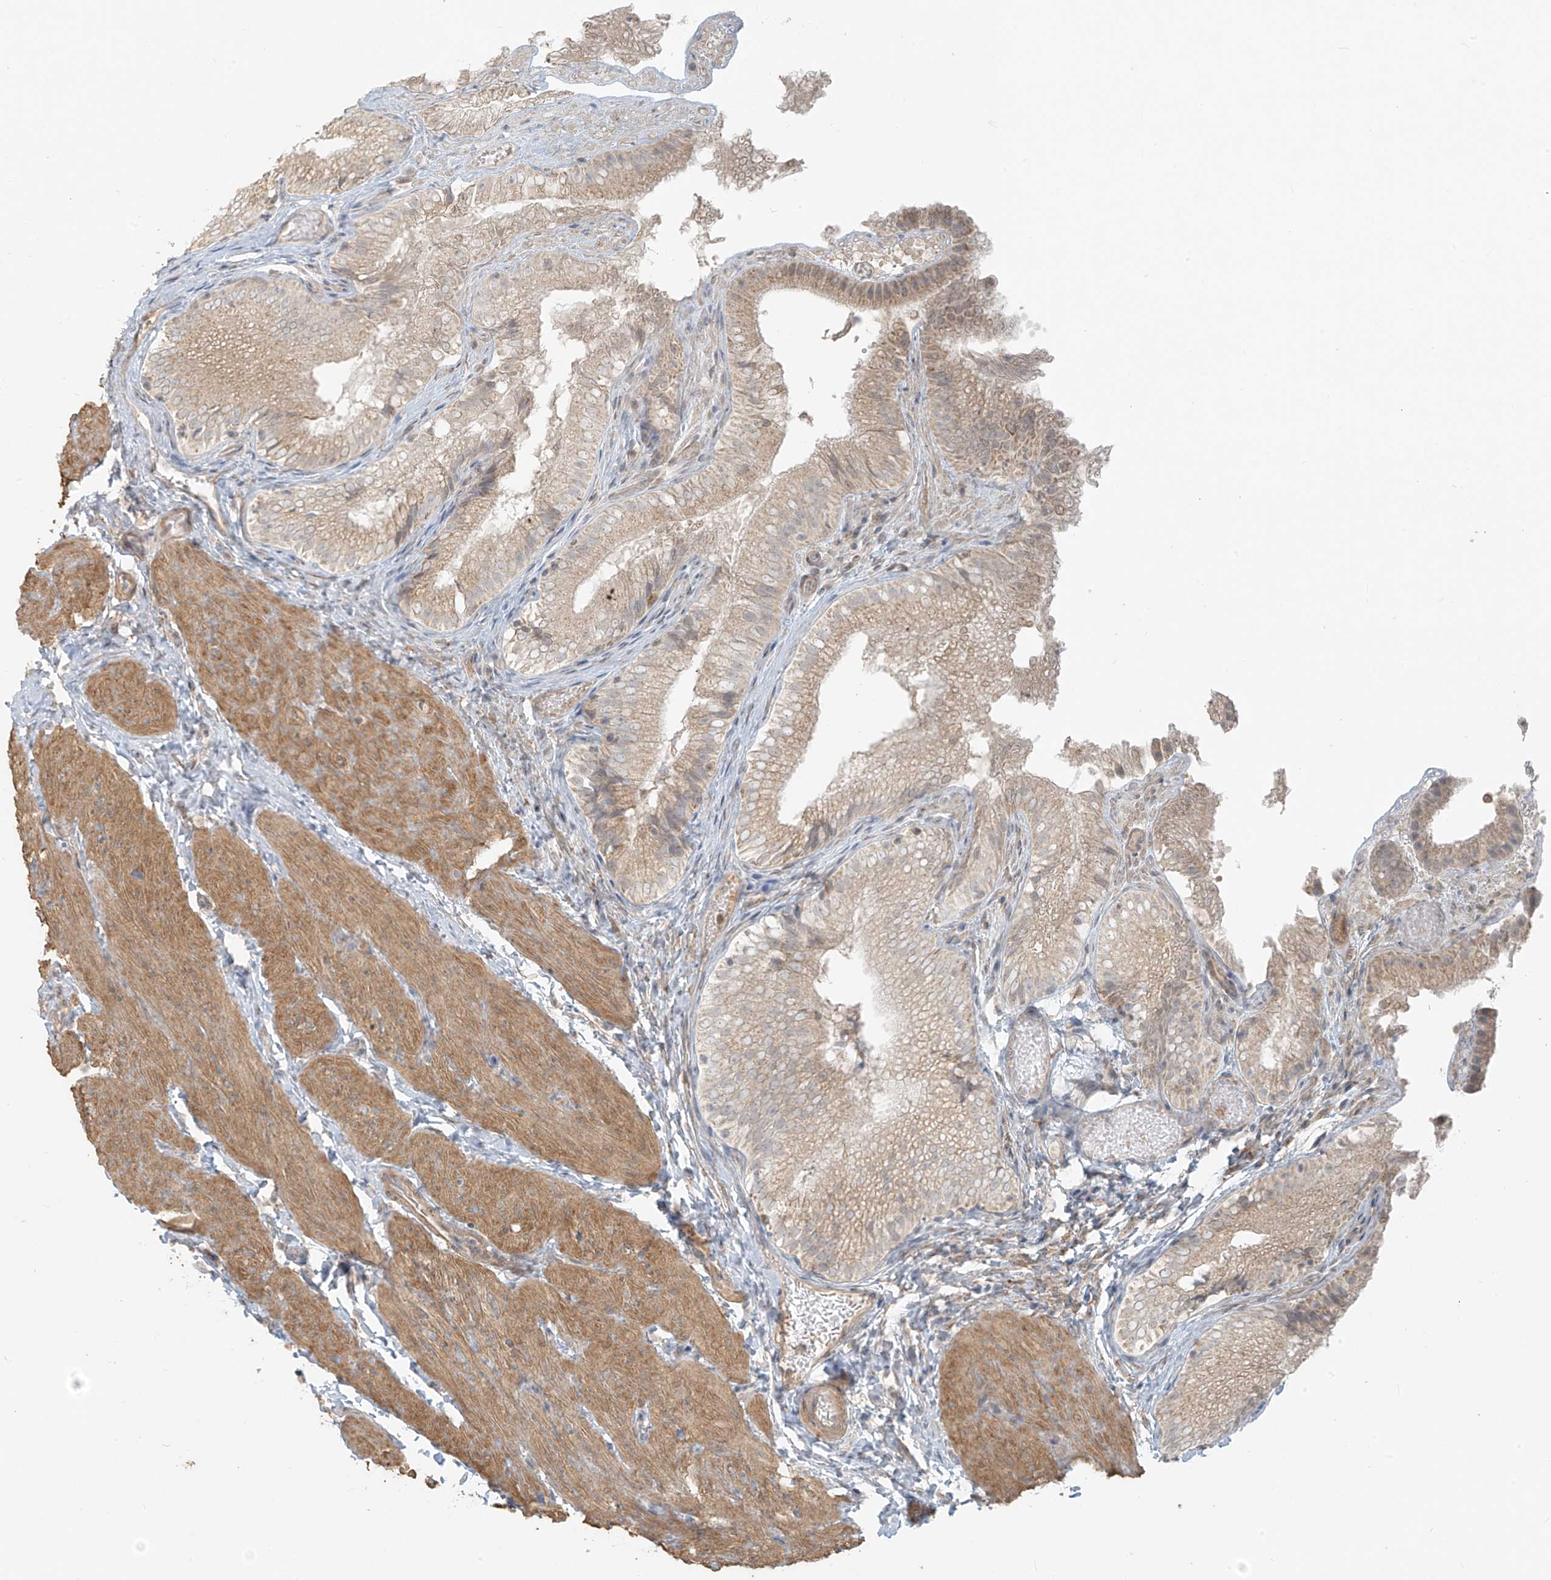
{"staining": {"intensity": "moderate", "quantity": ">75%", "location": "cytoplasmic/membranous"}, "tissue": "gallbladder", "cell_type": "Glandular cells", "image_type": "normal", "snomed": [{"axis": "morphology", "description": "Normal tissue, NOS"}, {"axis": "topography", "description": "Gallbladder"}], "caption": "Immunohistochemical staining of unremarkable human gallbladder displays moderate cytoplasmic/membranous protein positivity in about >75% of glandular cells. Nuclei are stained in blue.", "gene": "ABCD1", "patient": {"sex": "female", "age": 30}}